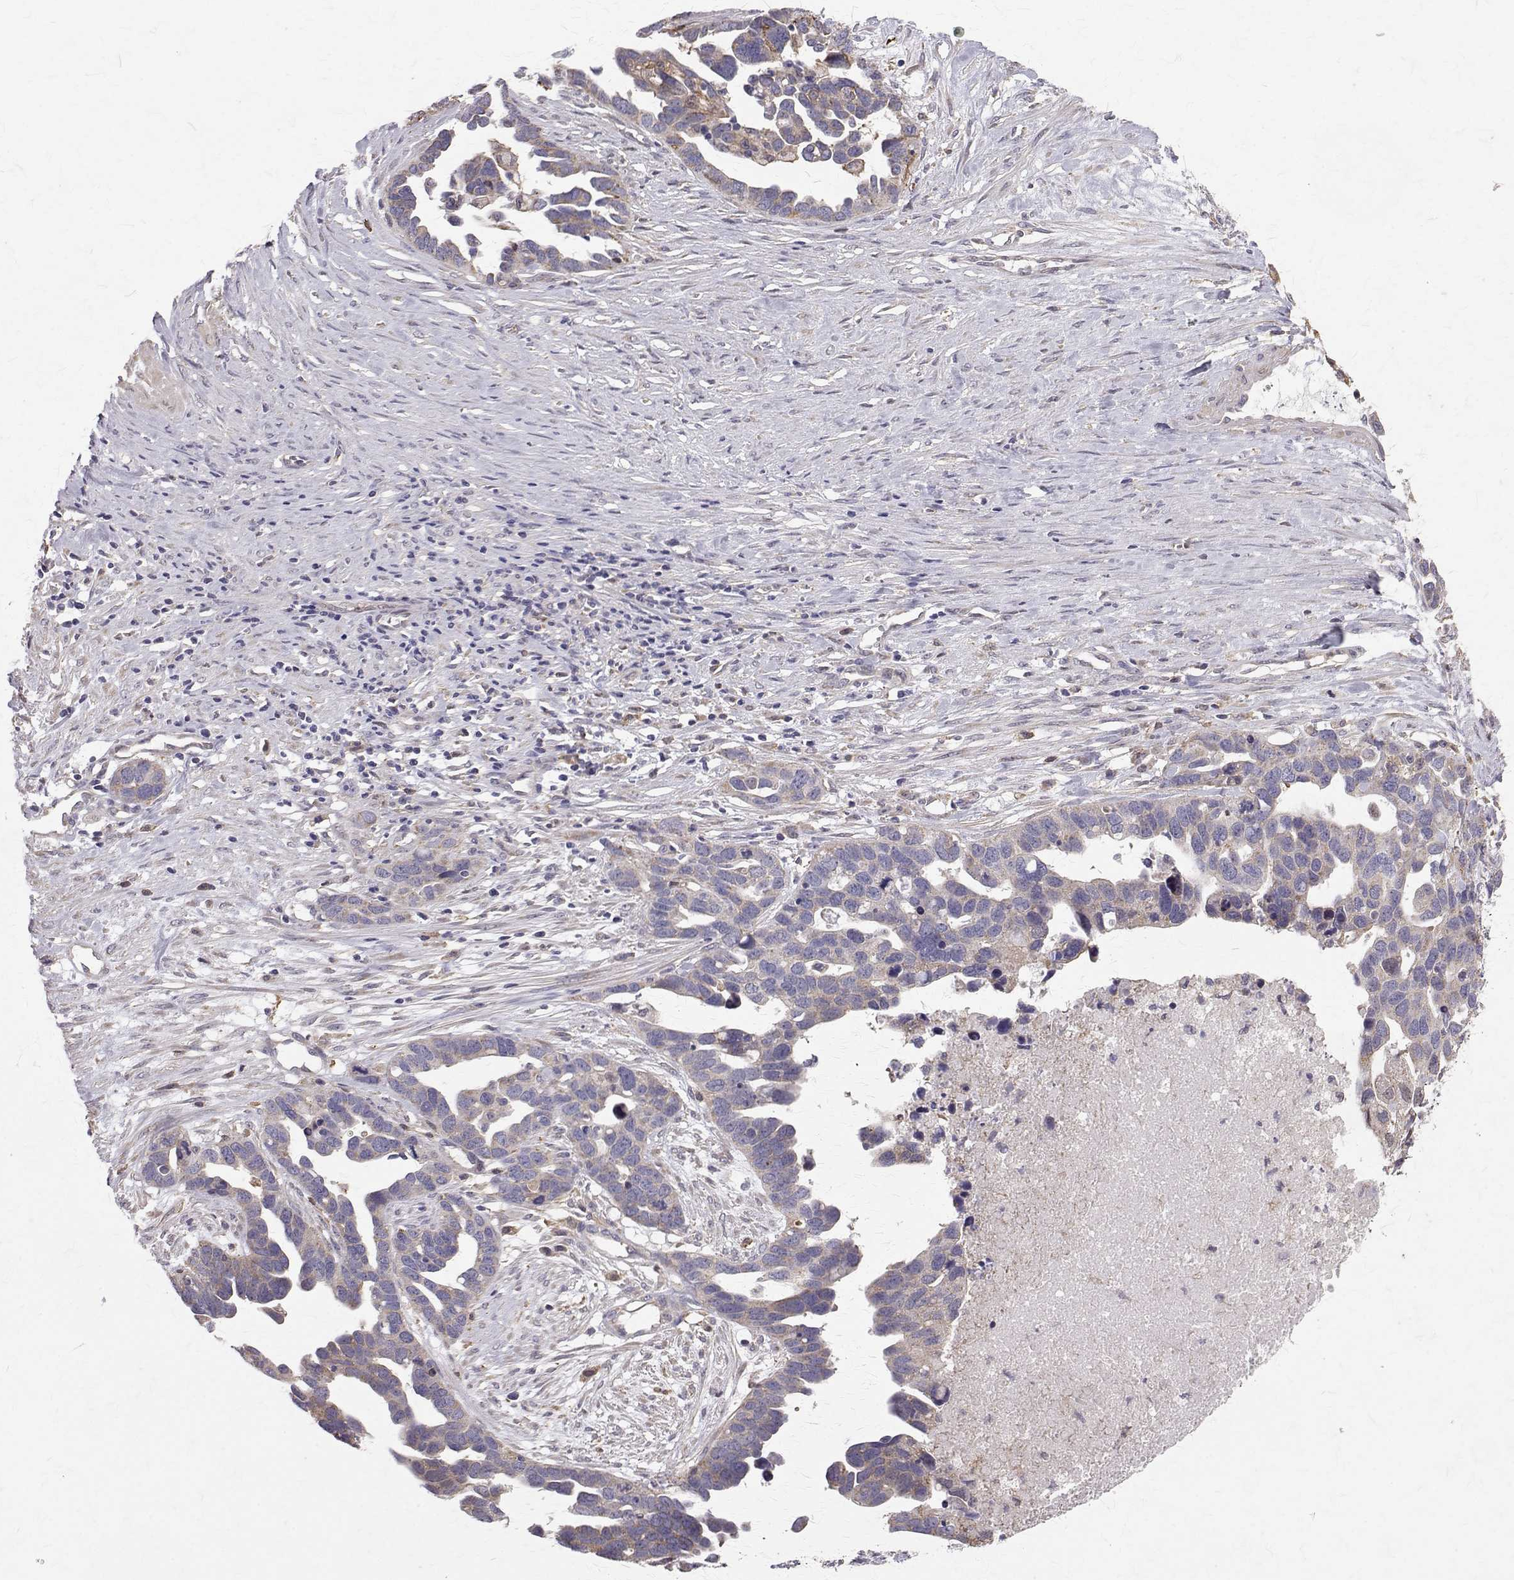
{"staining": {"intensity": "negative", "quantity": "none", "location": "none"}, "tissue": "ovarian cancer", "cell_type": "Tumor cells", "image_type": "cancer", "snomed": [{"axis": "morphology", "description": "Cystadenocarcinoma, serous, NOS"}, {"axis": "topography", "description": "Ovary"}], "caption": "This is an immunohistochemistry histopathology image of human ovarian serous cystadenocarcinoma. There is no positivity in tumor cells.", "gene": "CCDC89", "patient": {"sex": "female", "age": 54}}